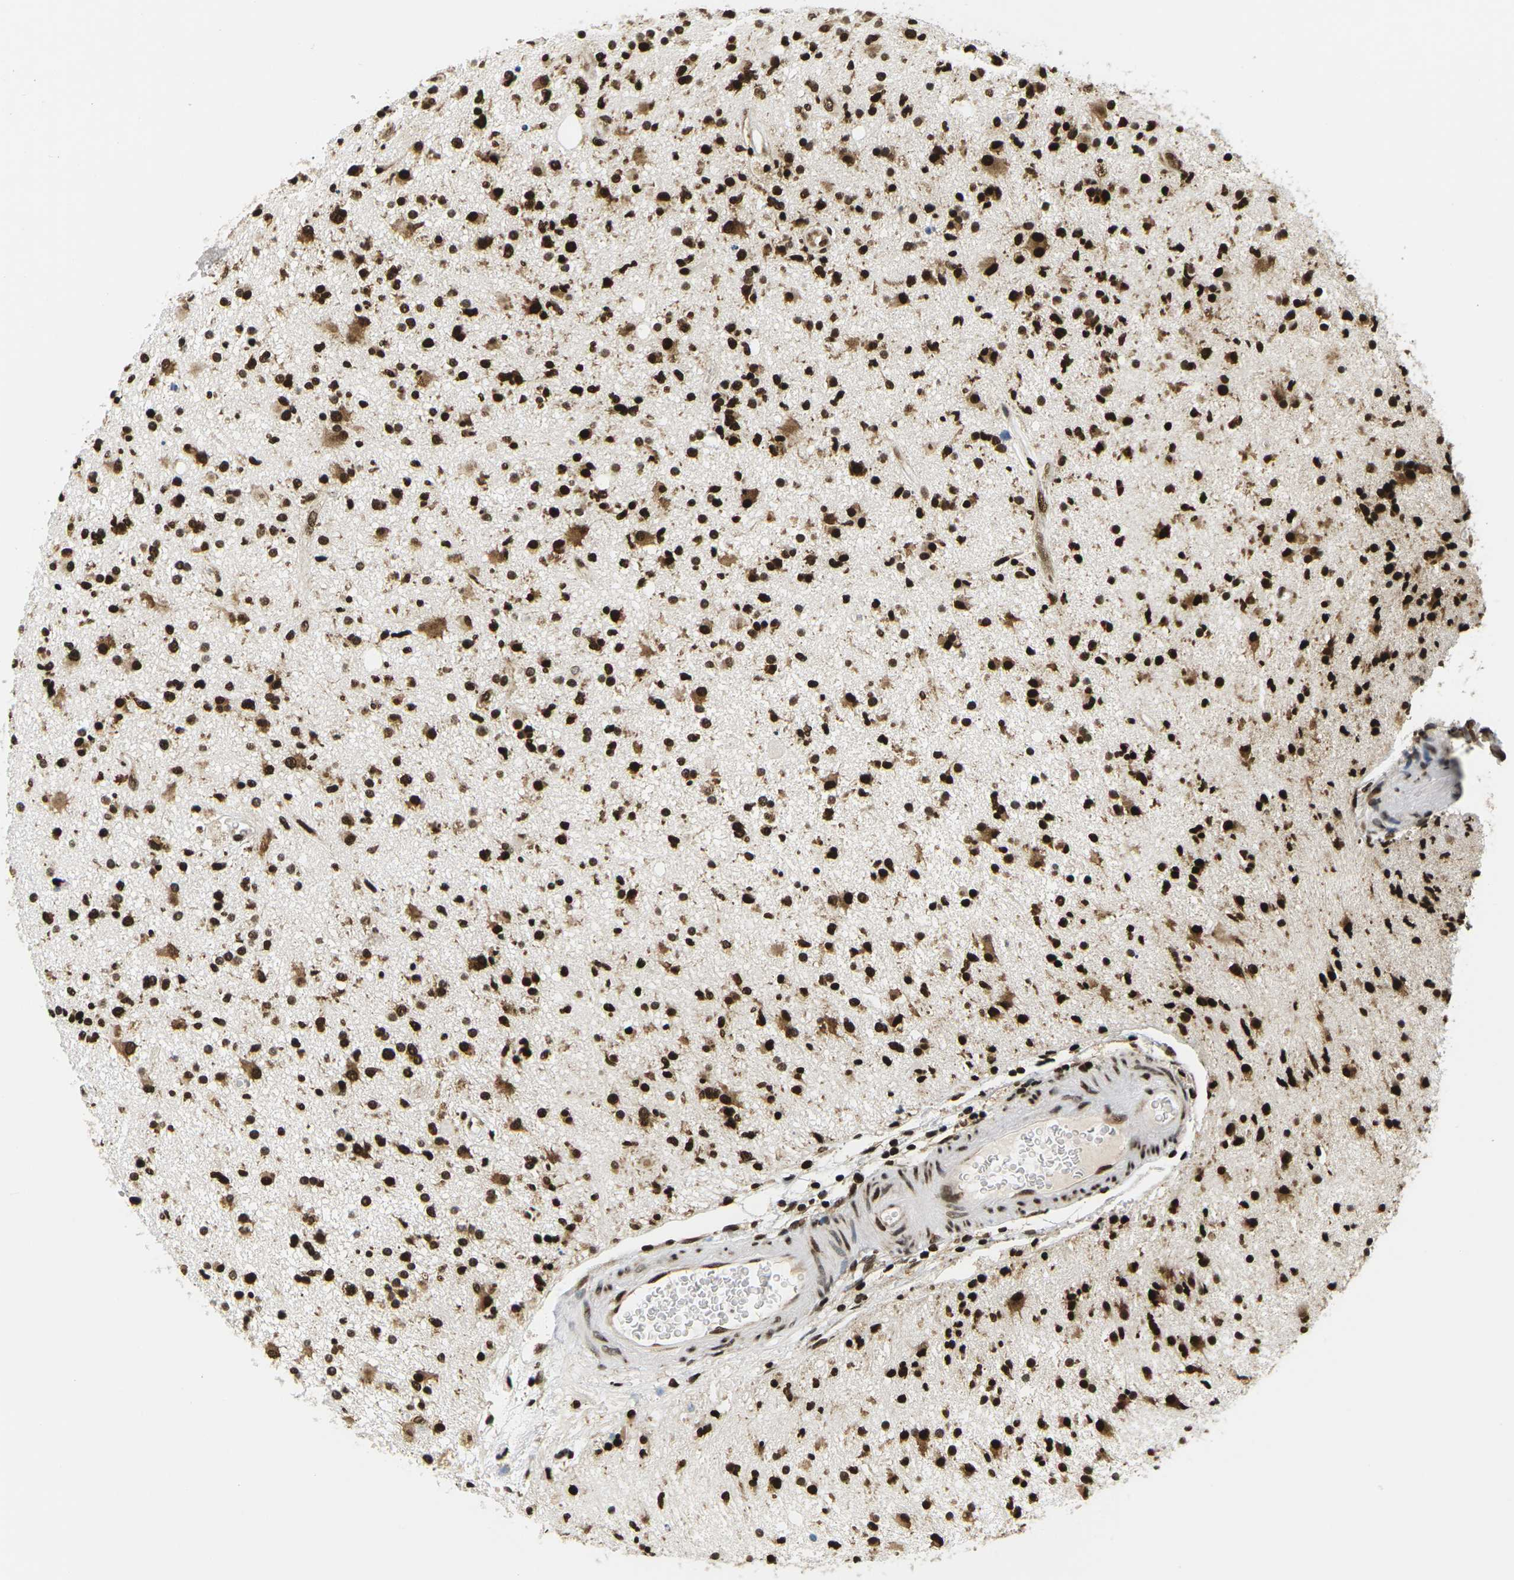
{"staining": {"intensity": "strong", "quantity": ">75%", "location": "nuclear"}, "tissue": "glioma", "cell_type": "Tumor cells", "image_type": "cancer", "snomed": [{"axis": "morphology", "description": "Glioma, malignant, High grade"}, {"axis": "topography", "description": "Brain"}], "caption": "Protein expression analysis of human glioma reveals strong nuclear positivity in approximately >75% of tumor cells.", "gene": "CELF1", "patient": {"sex": "male", "age": 33}}